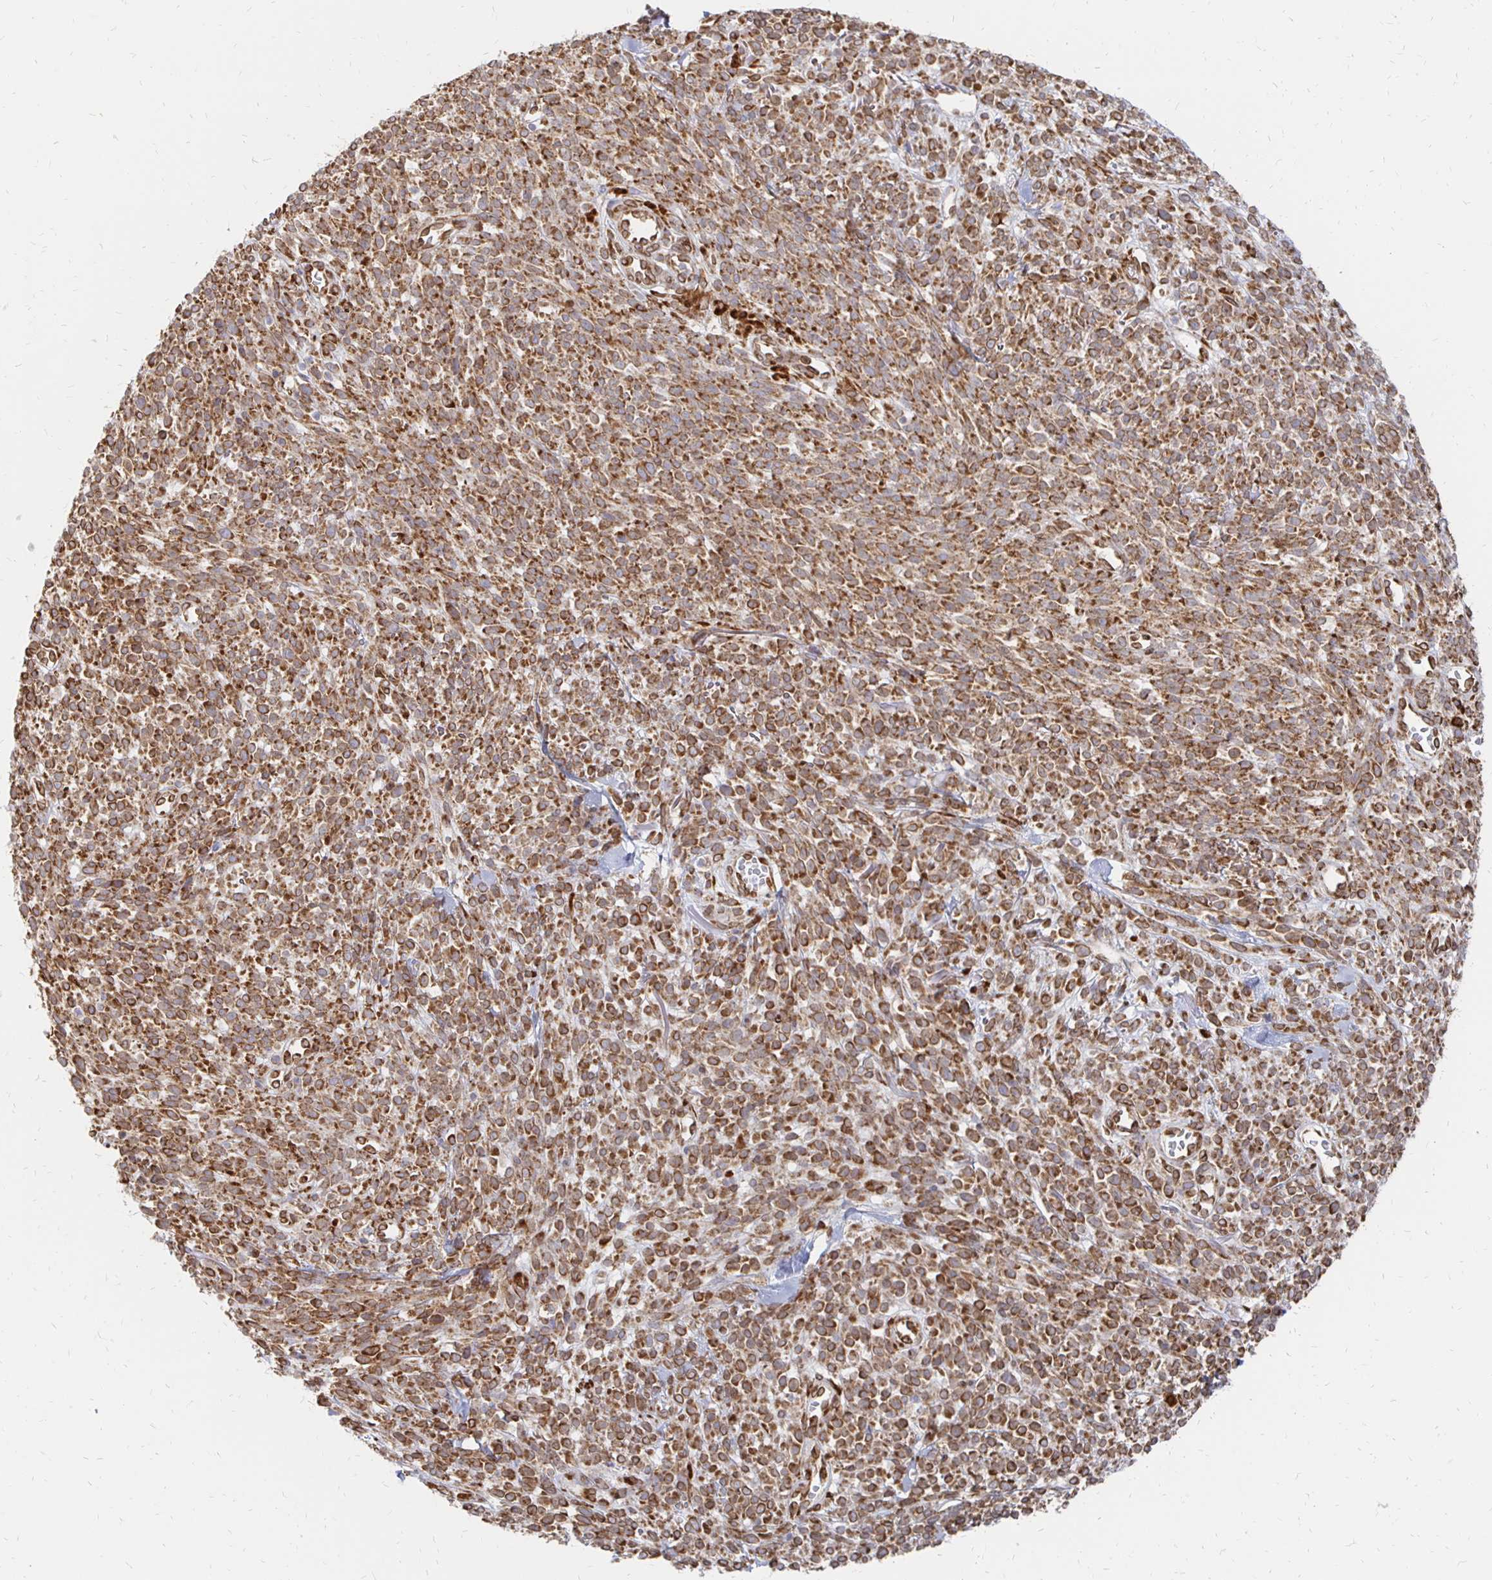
{"staining": {"intensity": "strong", "quantity": ">75%", "location": "cytoplasmic/membranous,nuclear"}, "tissue": "melanoma", "cell_type": "Tumor cells", "image_type": "cancer", "snomed": [{"axis": "morphology", "description": "Malignant melanoma, NOS"}, {"axis": "topography", "description": "Skin"}, {"axis": "topography", "description": "Skin of trunk"}], "caption": "Protein expression analysis of malignant melanoma exhibits strong cytoplasmic/membranous and nuclear staining in about >75% of tumor cells.", "gene": "PELI3", "patient": {"sex": "male", "age": 74}}